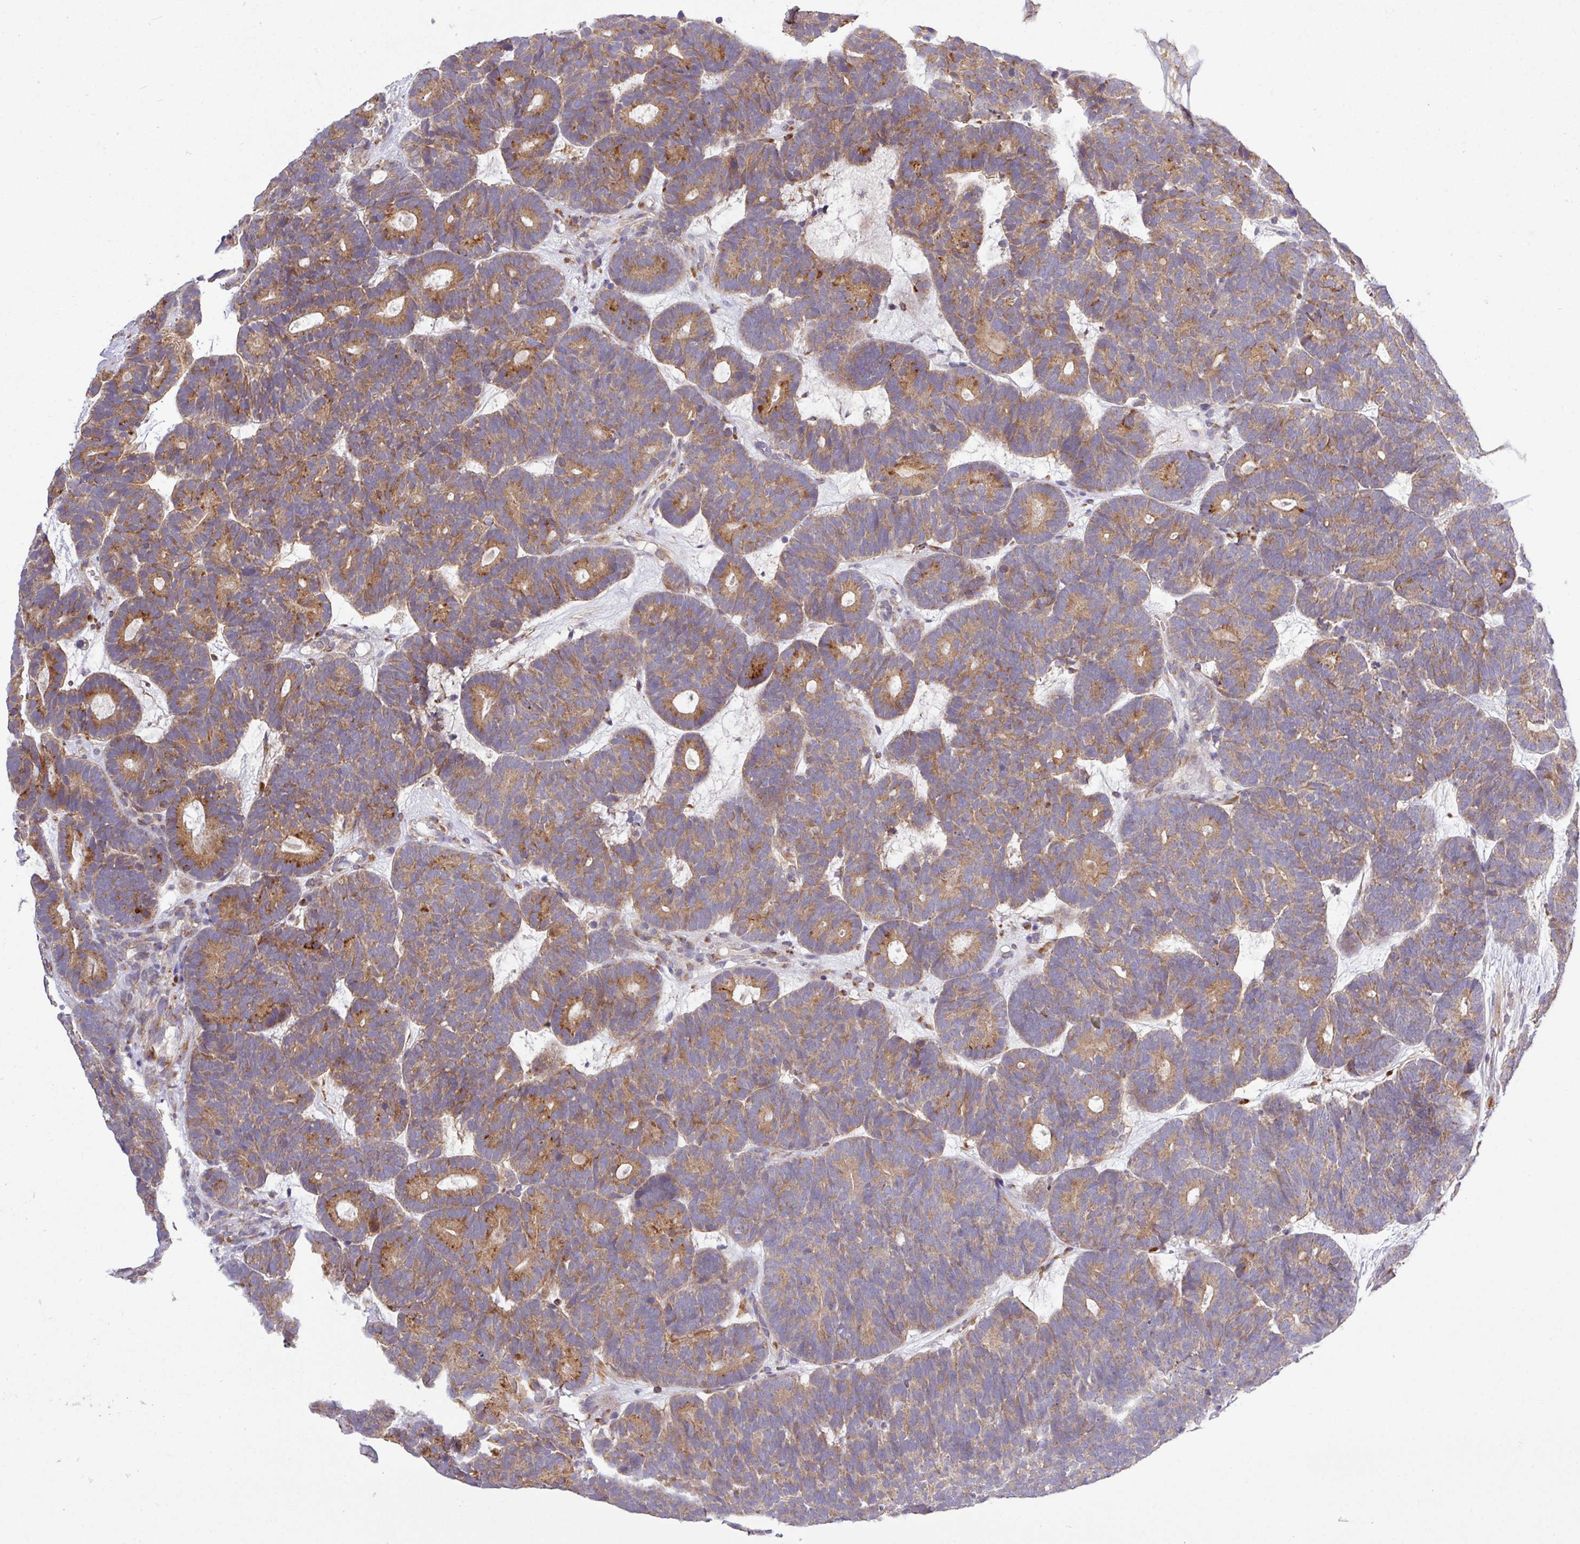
{"staining": {"intensity": "moderate", "quantity": ">75%", "location": "cytoplasmic/membranous"}, "tissue": "head and neck cancer", "cell_type": "Tumor cells", "image_type": "cancer", "snomed": [{"axis": "morphology", "description": "Adenocarcinoma, NOS"}, {"axis": "topography", "description": "Head-Neck"}], "caption": "IHC micrograph of human head and neck adenocarcinoma stained for a protein (brown), which reveals medium levels of moderate cytoplasmic/membranous staining in approximately >75% of tumor cells.", "gene": "TM2D2", "patient": {"sex": "female", "age": 81}}